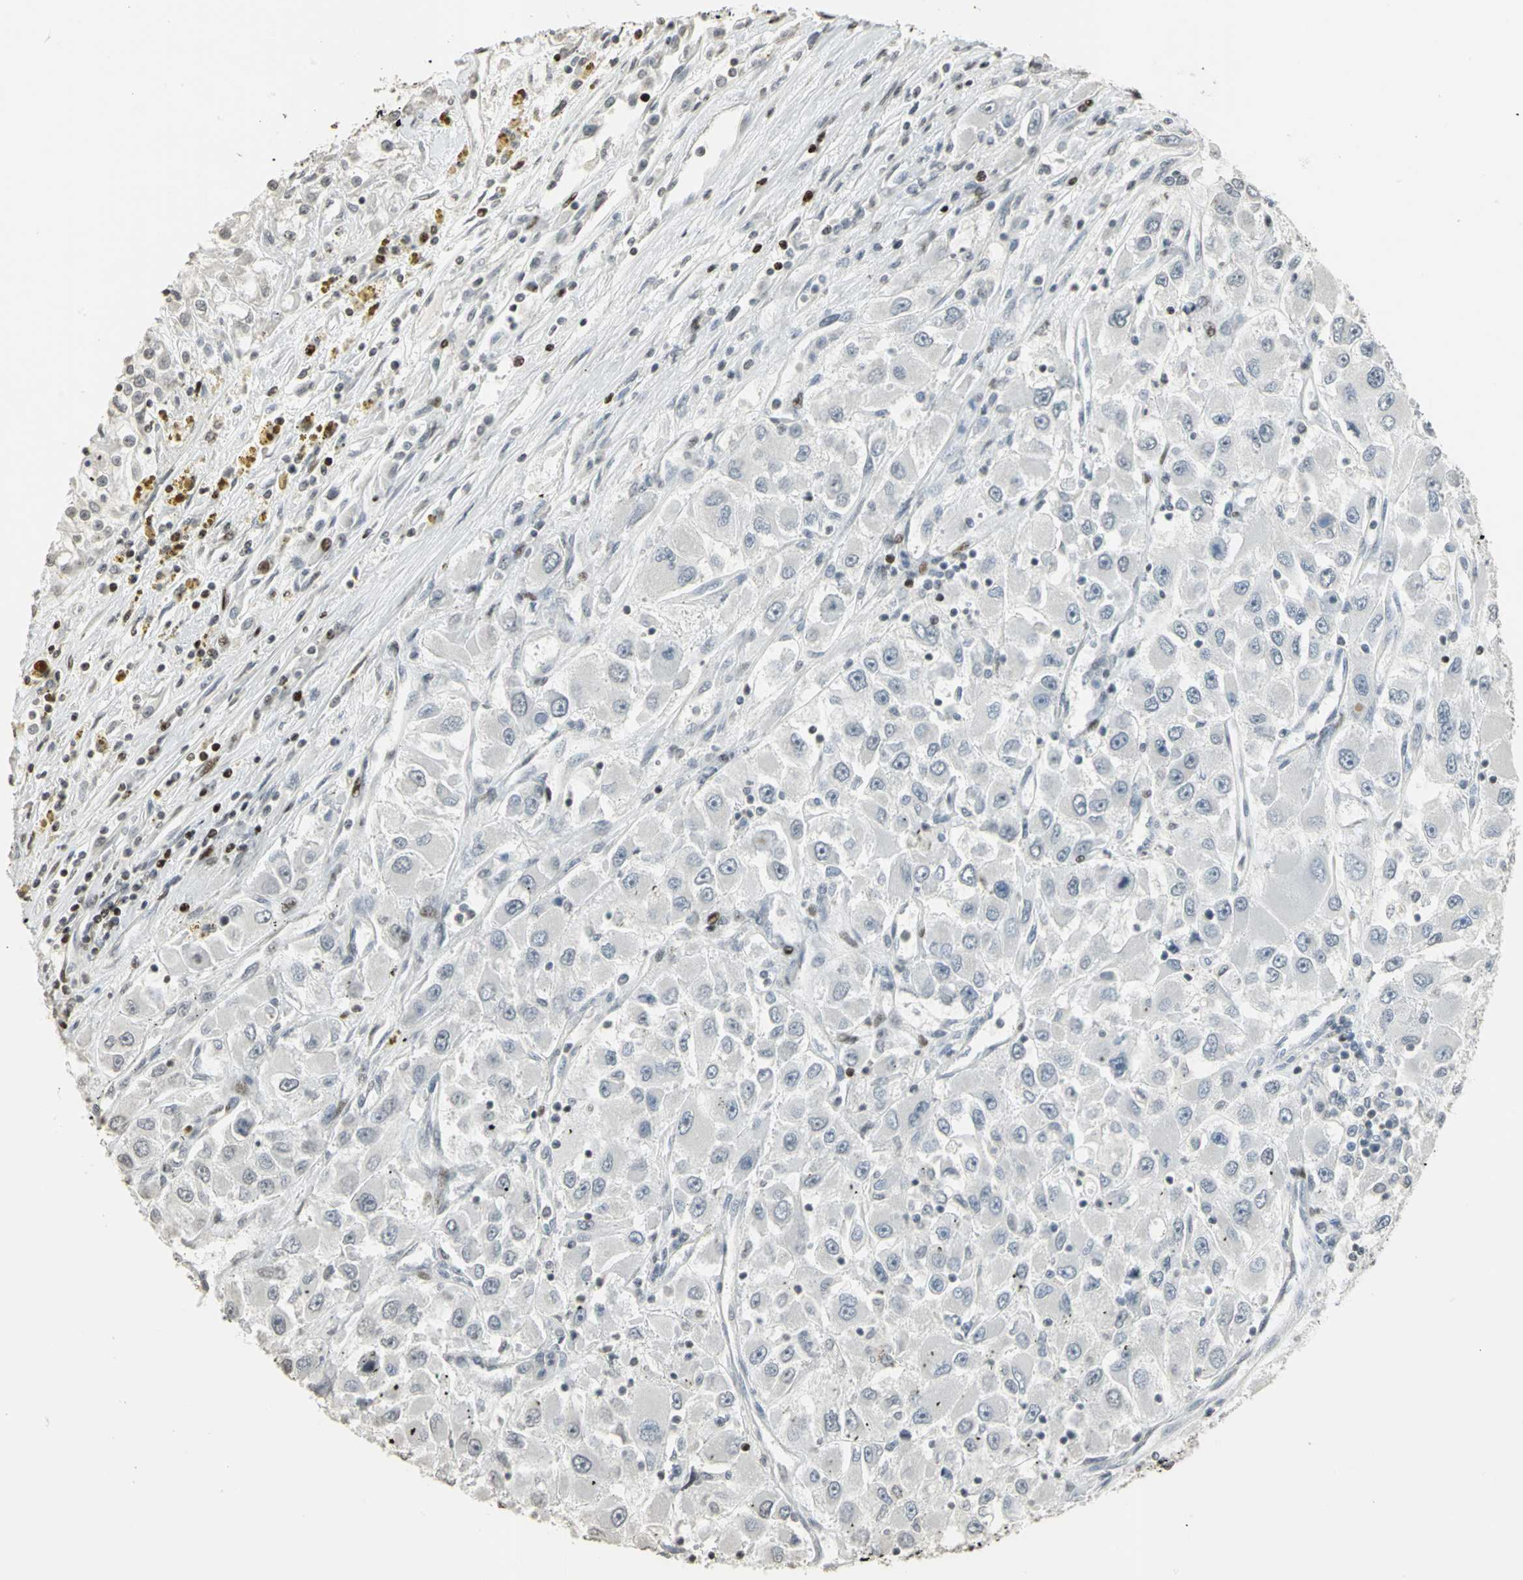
{"staining": {"intensity": "negative", "quantity": "none", "location": "none"}, "tissue": "renal cancer", "cell_type": "Tumor cells", "image_type": "cancer", "snomed": [{"axis": "morphology", "description": "Adenocarcinoma, NOS"}, {"axis": "topography", "description": "Kidney"}], "caption": "IHC of renal cancer demonstrates no staining in tumor cells.", "gene": "KDM1A", "patient": {"sex": "female", "age": 52}}